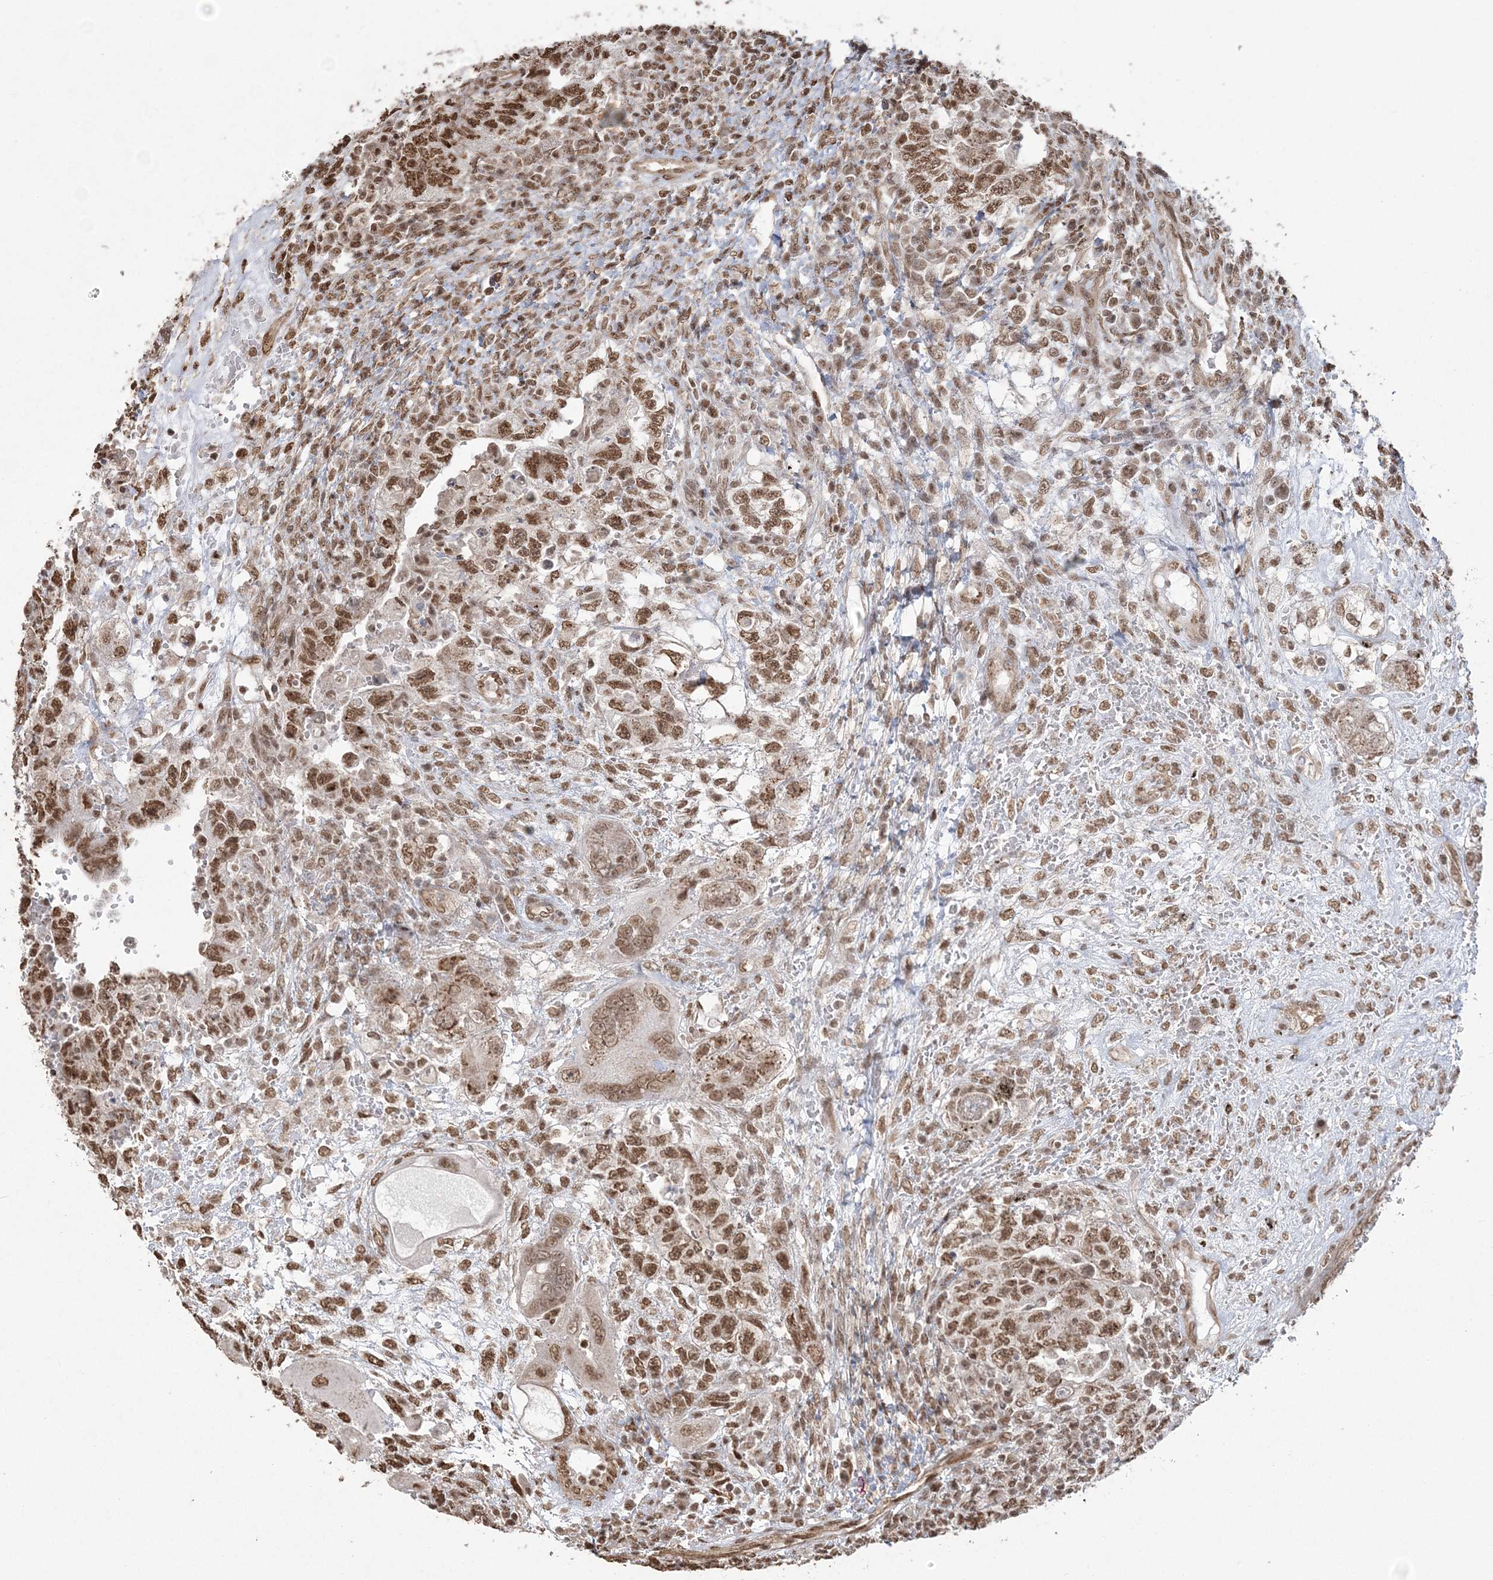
{"staining": {"intensity": "moderate", "quantity": ">75%", "location": "nuclear"}, "tissue": "testis cancer", "cell_type": "Tumor cells", "image_type": "cancer", "snomed": [{"axis": "morphology", "description": "Carcinoma, Embryonal, NOS"}, {"axis": "topography", "description": "Testis"}], "caption": "IHC photomicrograph of neoplastic tissue: human testis cancer (embryonal carcinoma) stained using immunohistochemistry reveals medium levels of moderate protein expression localized specifically in the nuclear of tumor cells, appearing as a nuclear brown color.", "gene": "ZNF839", "patient": {"sex": "male", "age": 26}}